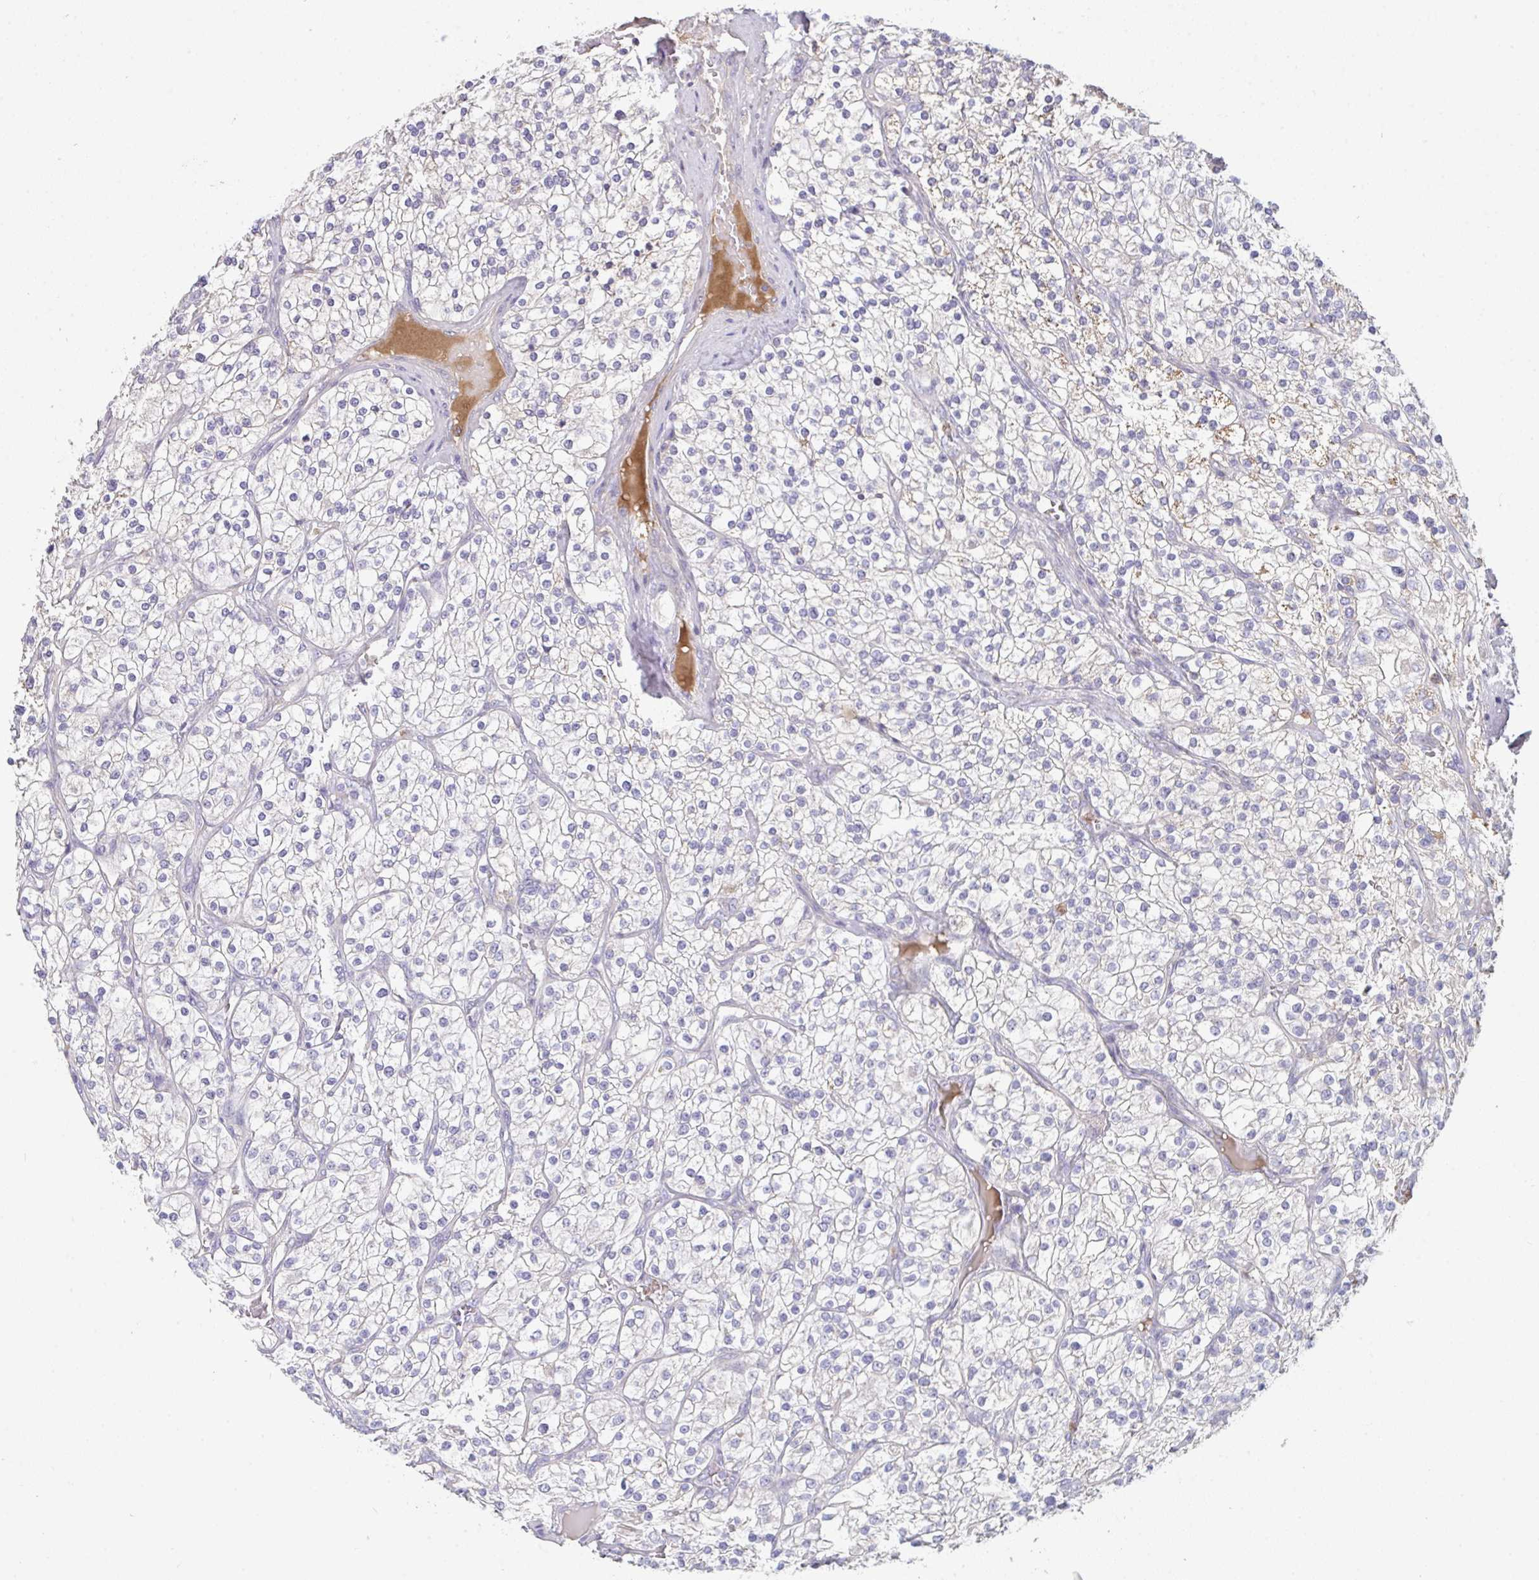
{"staining": {"intensity": "negative", "quantity": "none", "location": "none"}, "tissue": "renal cancer", "cell_type": "Tumor cells", "image_type": "cancer", "snomed": [{"axis": "morphology", "description": "Adenocarcinoma, NOS"}, {"axis": "topography", "description": "Kidney"}], "caption": "Adenocarcinoma (renal) was stained to show a protein in brown. There is no significant positivity in tumor cells. (Brightfield microscopy of DAB (3,3'-diaminobenzidine) IHC at high magnification).", "gene": "HGFAC", "patient": {"sex": "male", "age": 80}}